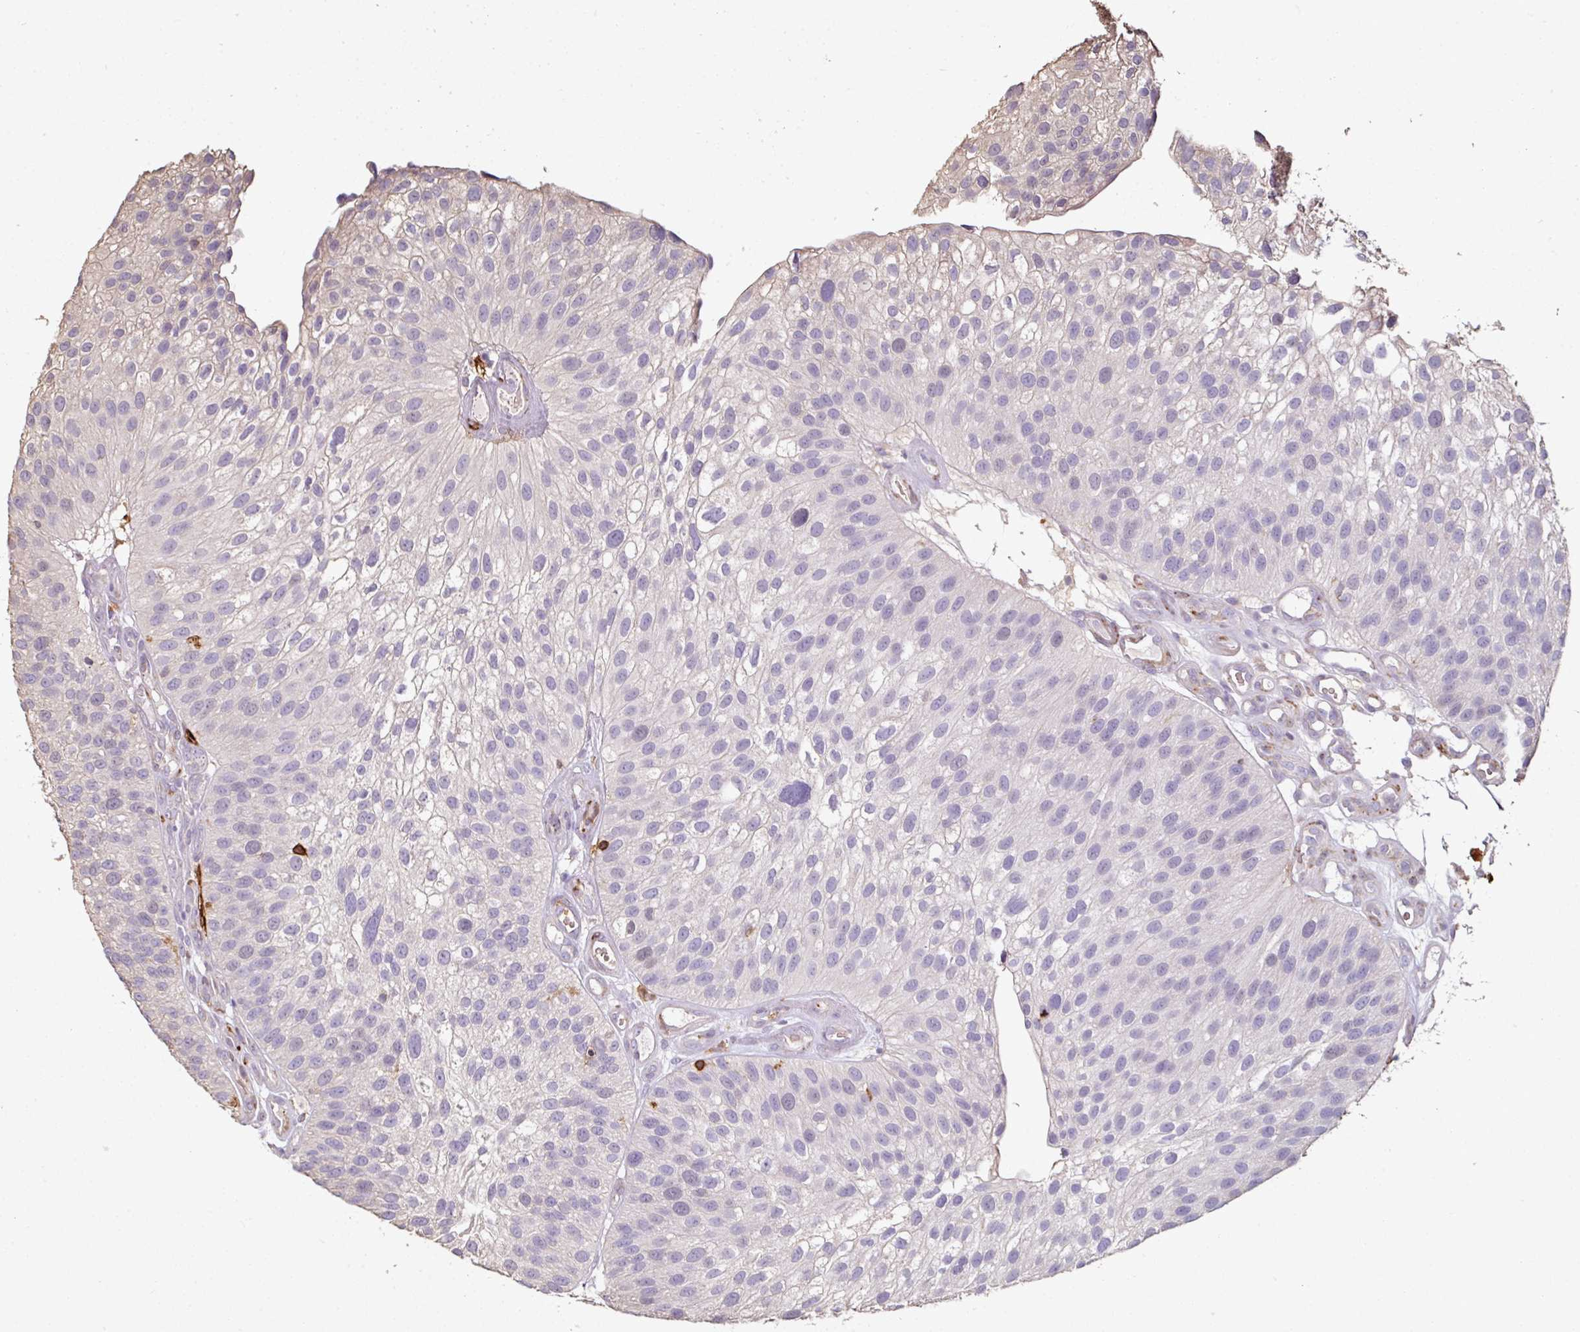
{"staining": {"intensity": "negative", "quantity": "none", "location": "none"}, "tissue": "urothelial cancer", "cell_type": "Tumor cells", "image_type": "cancer", "snomed": [{"axis": "morphology", "description": "Urothelial carcinoma, NOS"}, {"axis": "topography", "description": "Urinary bladder"}], "caption": "IHC image of neoplastic tissue: human transitional cell carcinoma stained with DAB demonstrates no significant protein positivity in tumor cells.", "gene": "OLFML2B", "patient": {"sex": "male", "age": 87}}